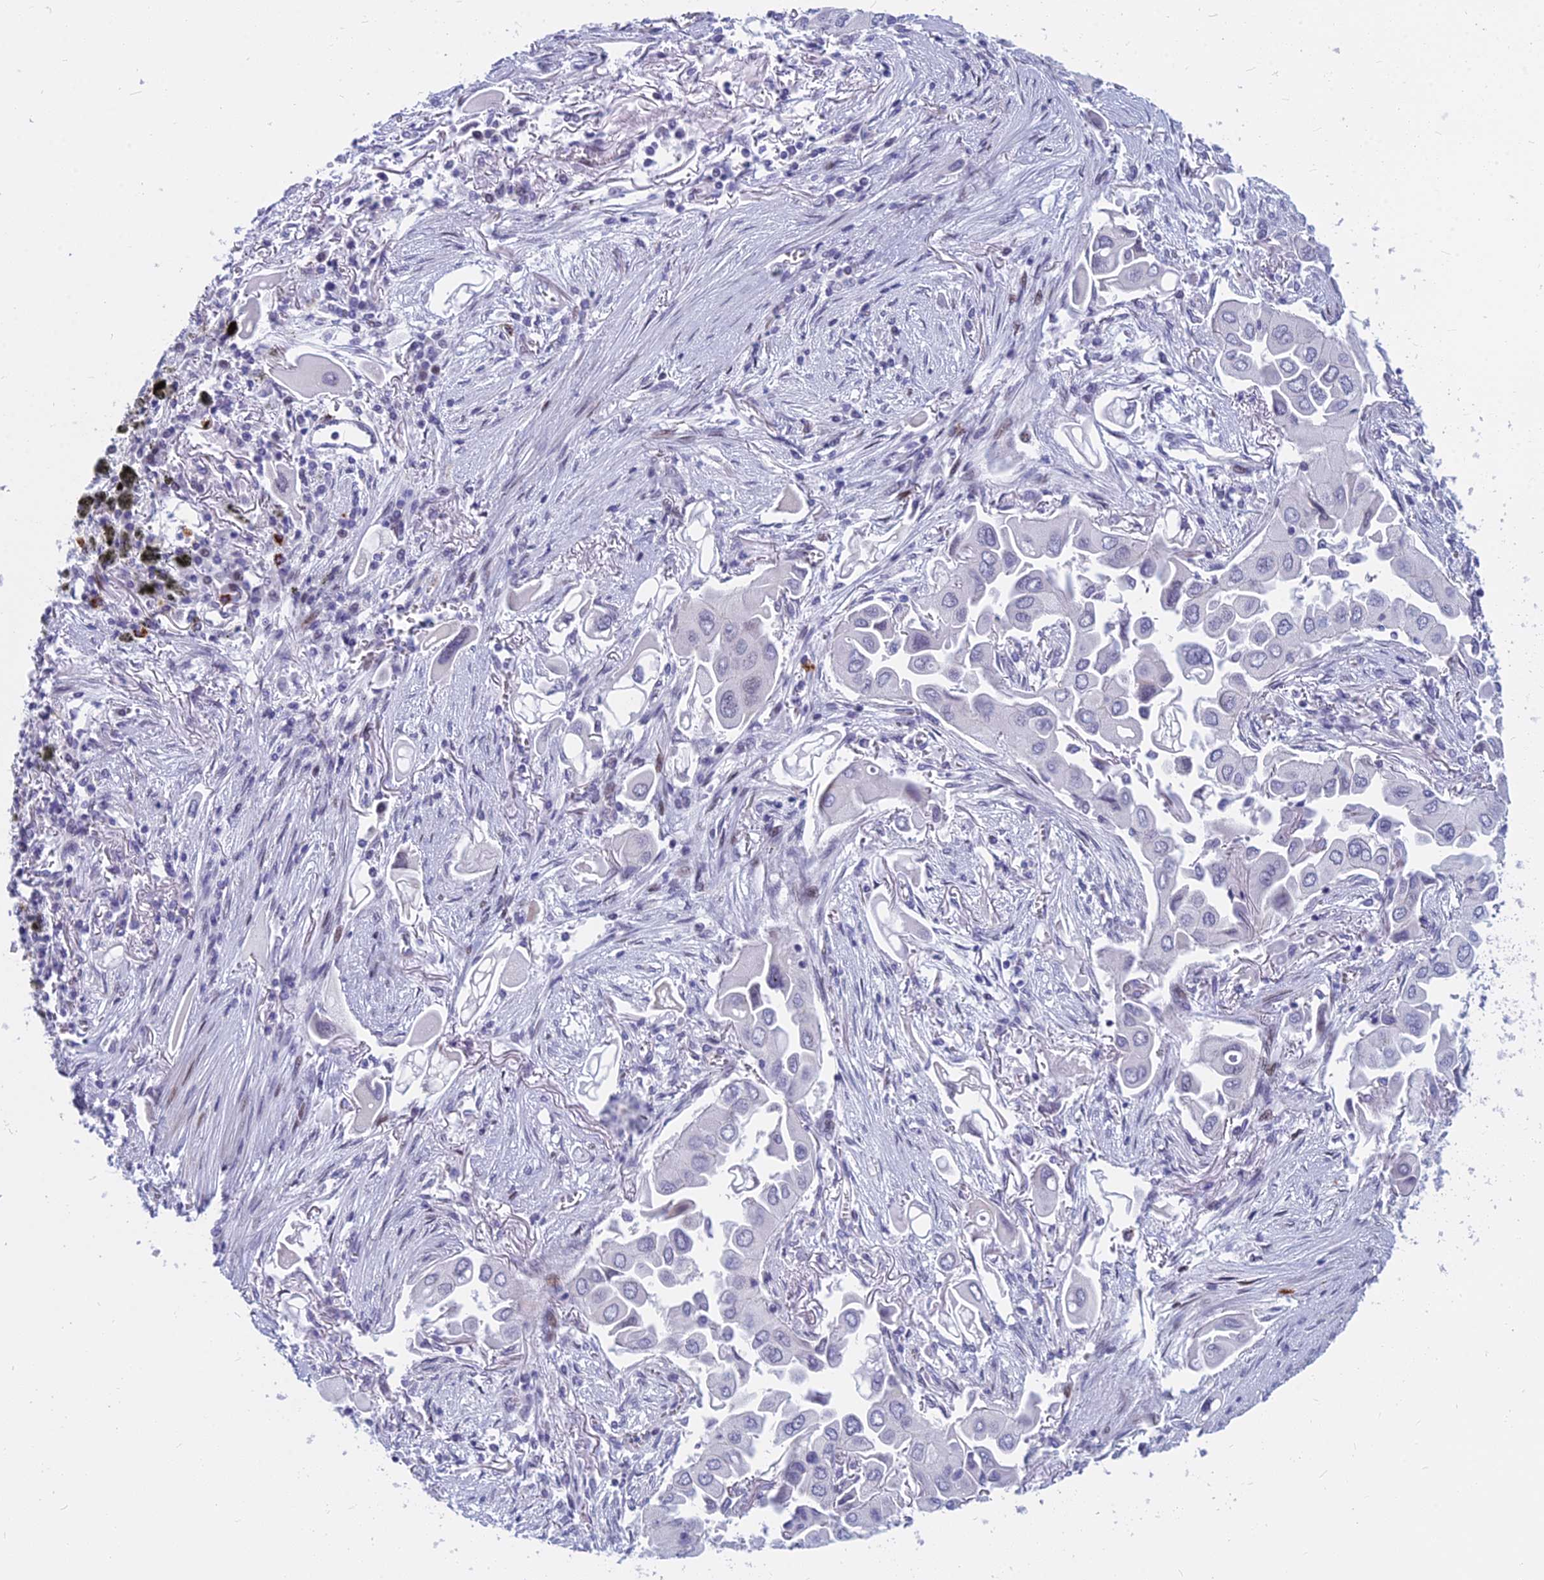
{"staining": {"intensity": "negative", "quantity": "none", "location": "none"}, "tissue": "lung cancer", "cell_type": "Tumor cells", "image_type": "cancer", "snomed": [{"axis": "morphology", "description": "Adenocarcinoma, NOS"}, {"axis": "topography", "description": "Lung"}], "caption": "Tumor cells show no significant staining in lung adenocarcinoma.", "gene": "MYBPC2", "patient": {"sex": "female", "age": 76}}